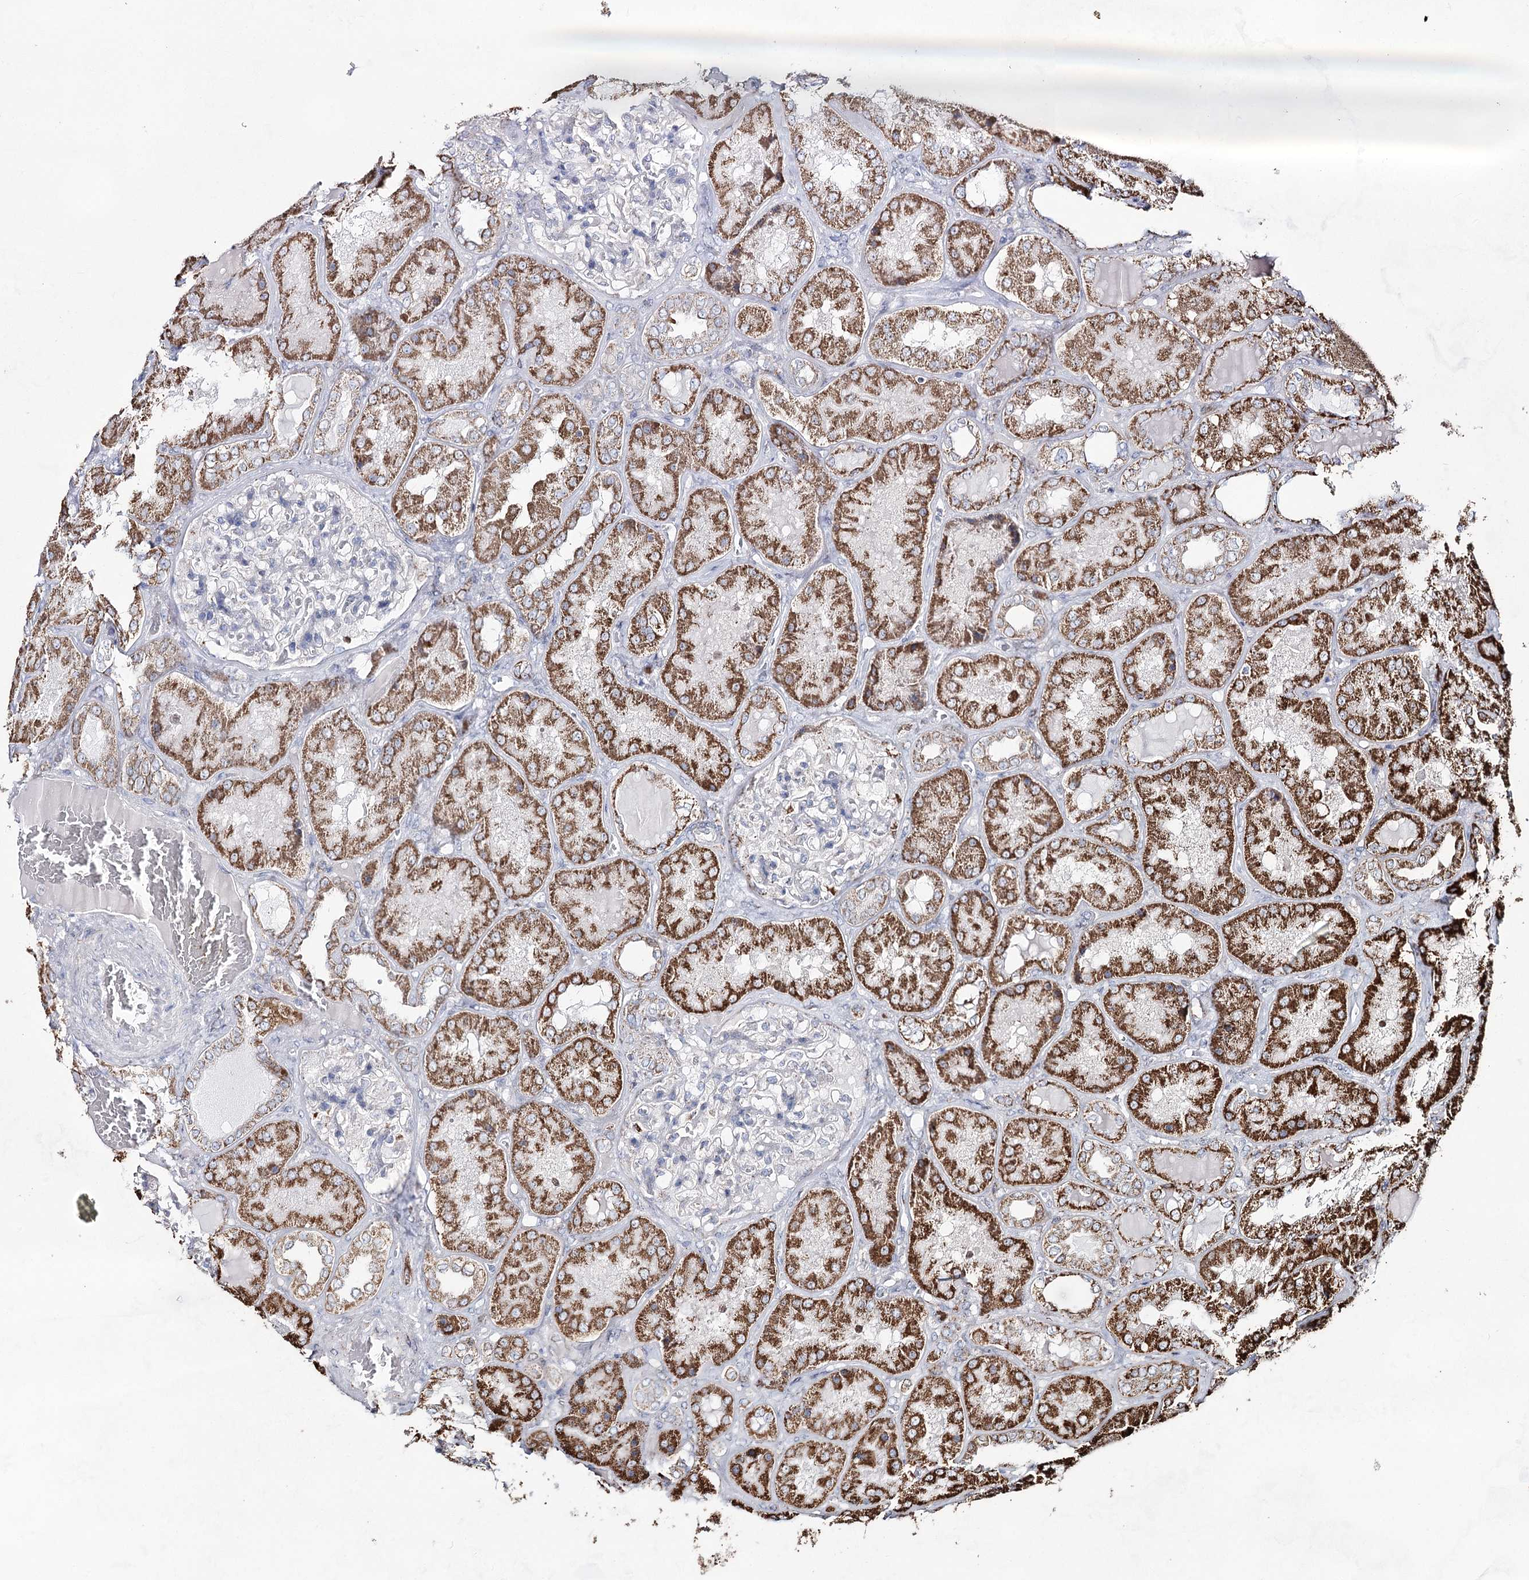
{"staining": {"intensity": "negative", "quantity": "none", "location": "none"}, "tissue": "kidney", "cell_type": "Cells in glomeruli", "image_type": "normal", "snomed": [{"axis": "morphology", "description": "Normal tissue, NOS"}, {"axis": "topography", "description": "Kidney"}], "caption": "Kidney stained for a protein using IHC displays no positivity cells in glomeruli.", "gene": "CWF19L1", "patient": {"sex": "female", "age": 56}}